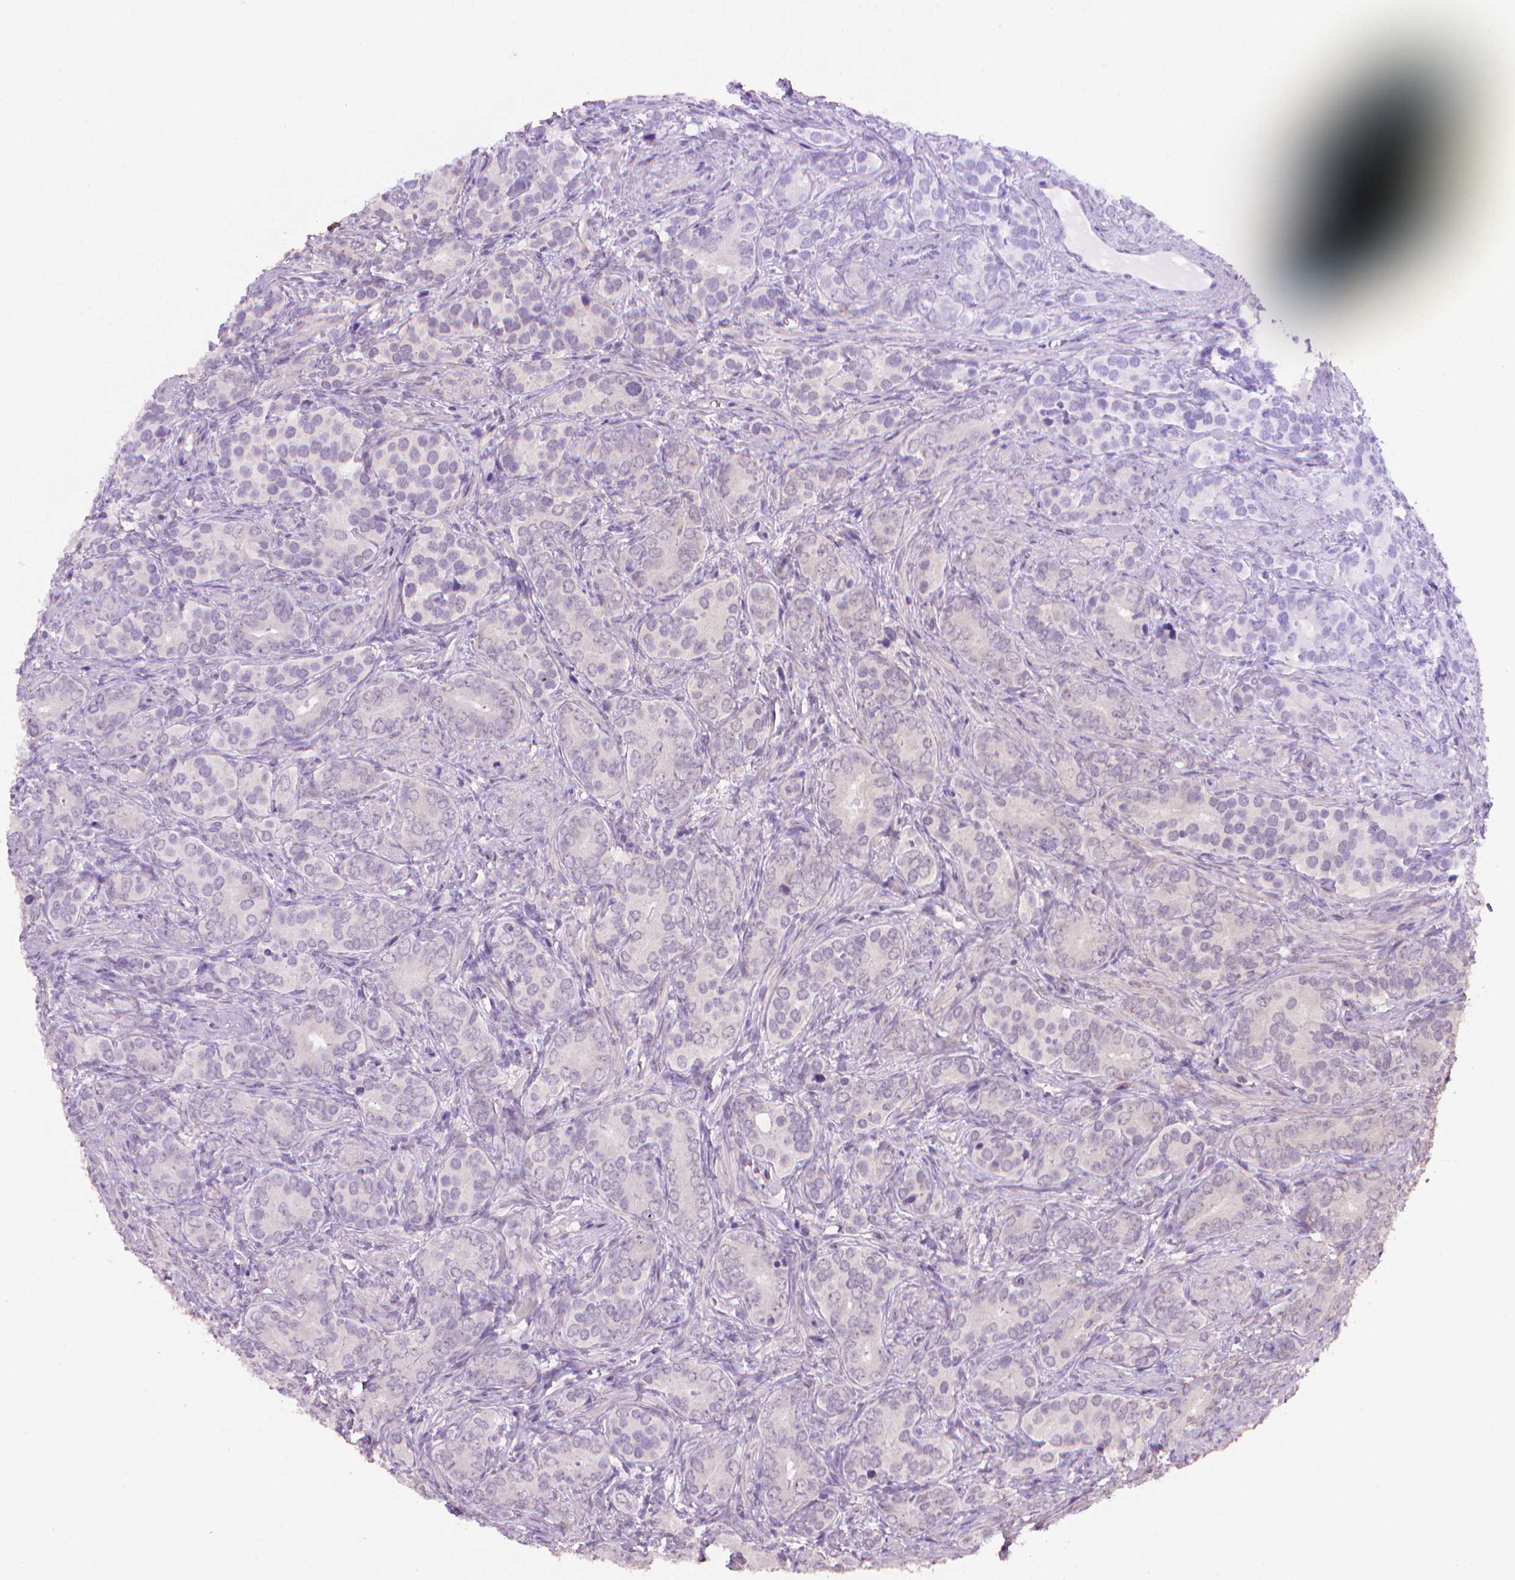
{"staining": {"intensity": "negative", "quantity": "none", "location": "none"}, "tissue": "prostate cancer", "cell_type": "Tumor cells", "image_type": "cancer", "snomed": [{"axis": "morphology", "description": "Adenocarcinoma, High grade"}, {"axis": "topography", "description": "Prostate"}], "caption": "IHC photomicrograph of human high-grade adenocarcinoma (prostate) stained for a protein (brown), which displays no expression in tumor cells. (DAB immunohistochemistry with hematoxylin counter stain).", "gene": "MUC1", "patient": {"sex": "male", "age": 84}}